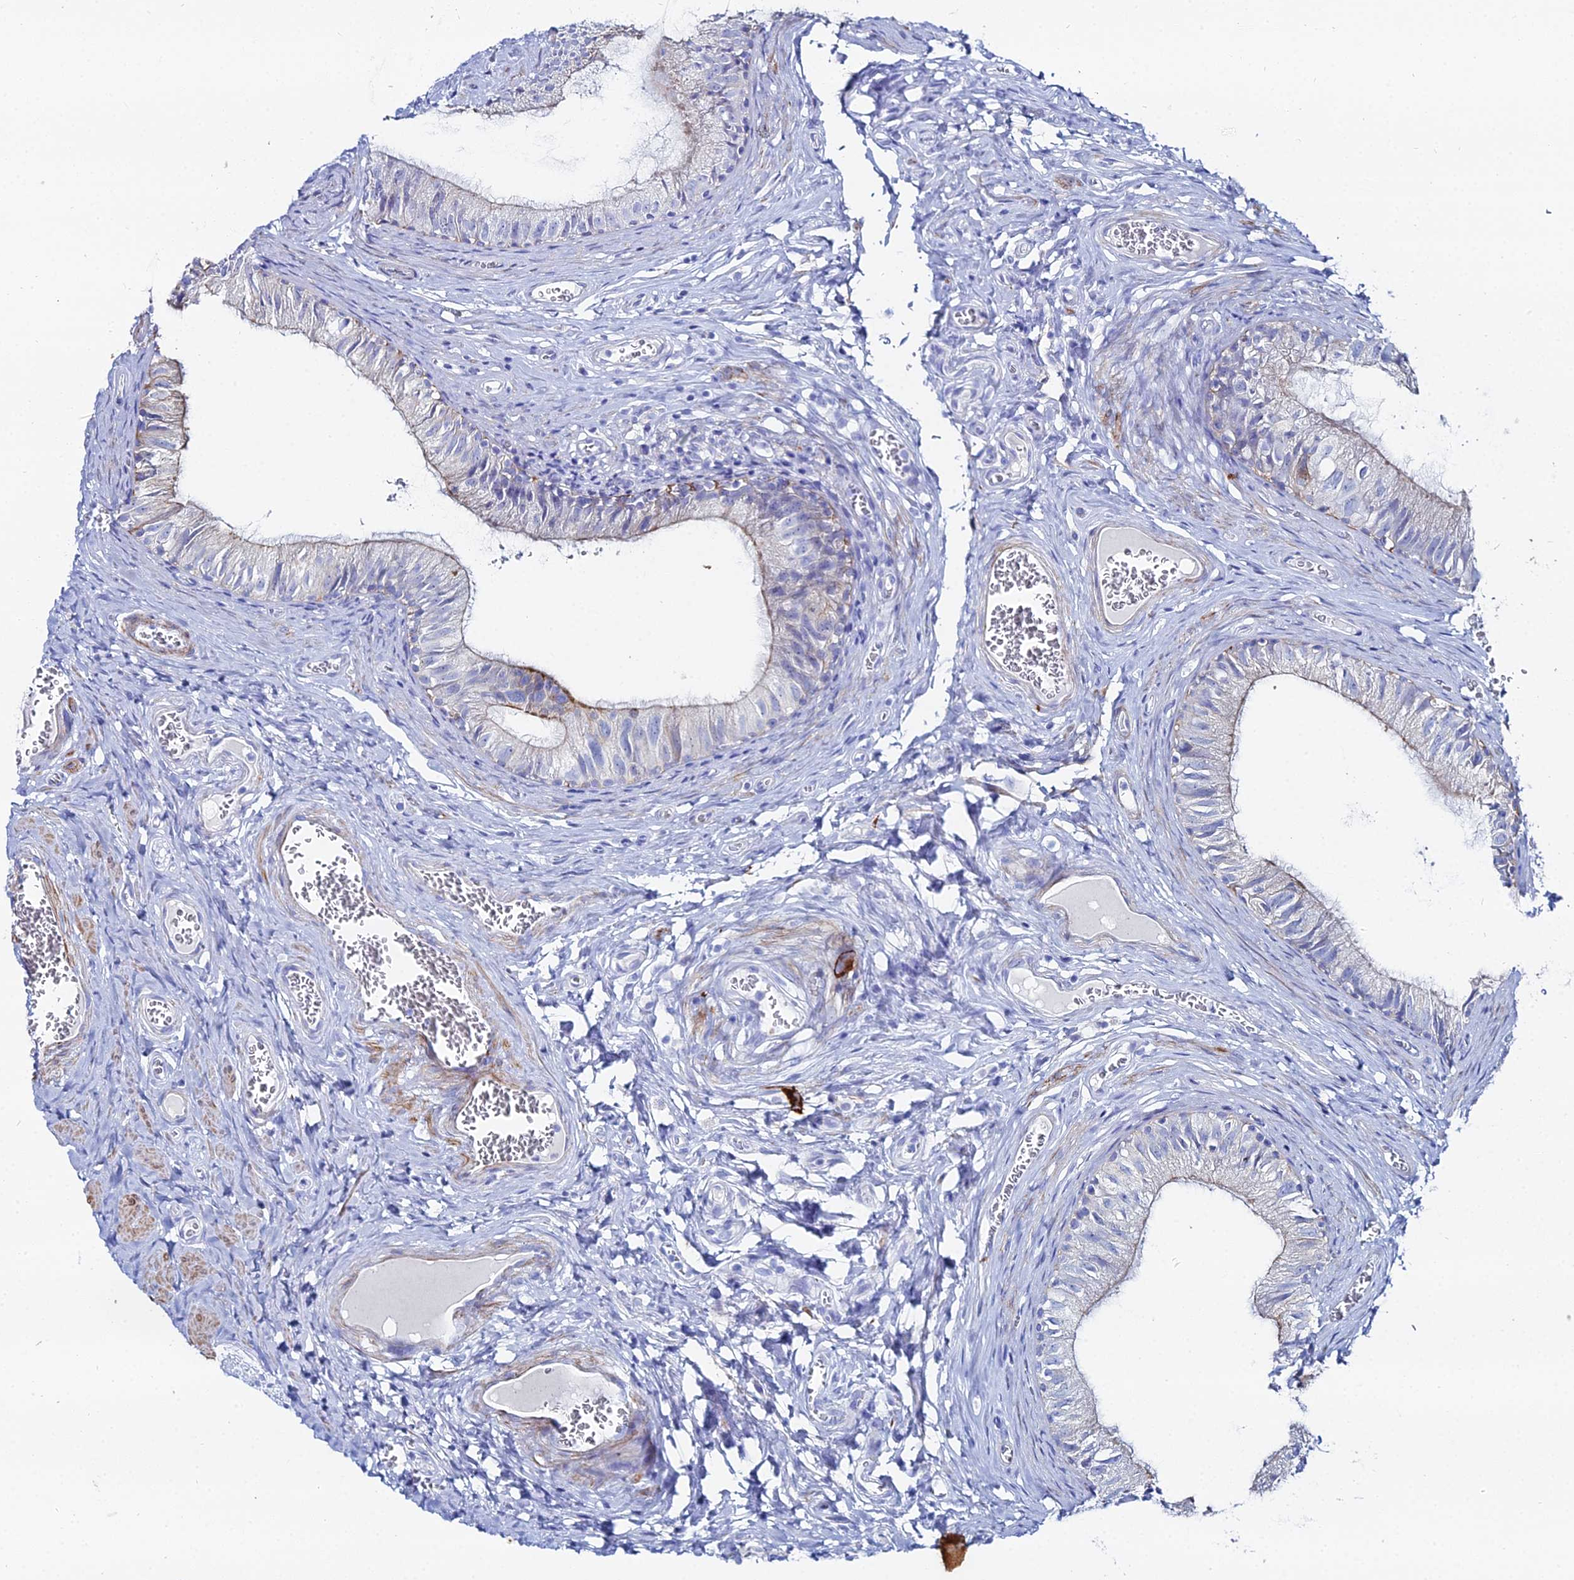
{"staining": {"intensity": "moderate", "quantity": "<25%", "location": "cytoplasmic/membranous"}, "tissue": "epididymis", "cell_type": "Glandular cells", "image_type": "normal", "snomed": [{"axis": "morphology", "description": "Normal tissue, NOS"}, {"axis": "topography", "description": "Epididymis"}], "caption": "Glandular cells exhibit low levels of moderate cytoplasmic/membranous positivity in about <25% of cells in unremarkable human epididymis. (DAB (3,3'-diaminobenzidine) IHC, brown staining for protein, blue staining for nuclei).", "gene": "DHX34", "patient": {"sex": "male", "age": 42}}